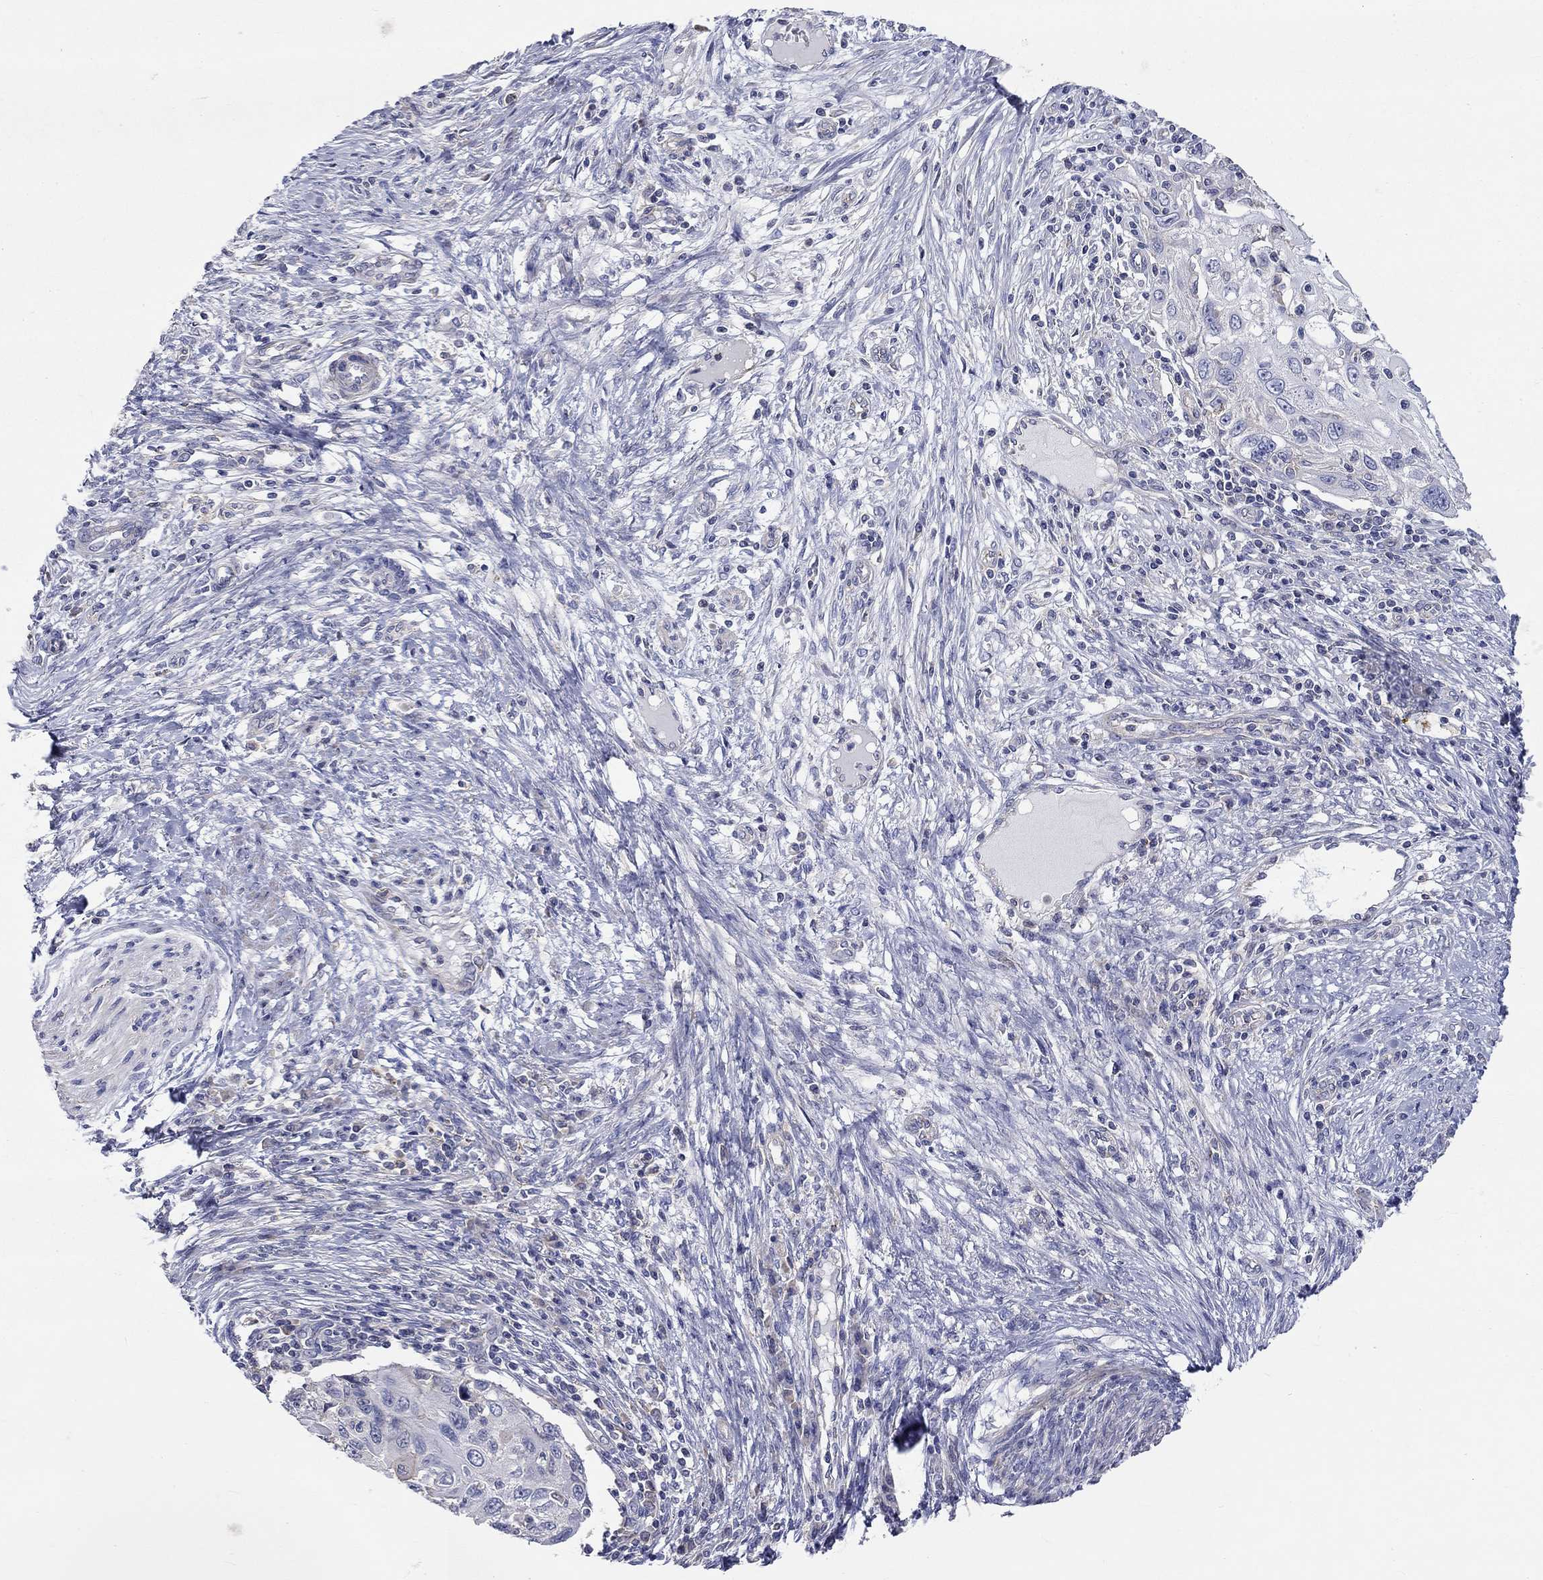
{"staining": {"intensity": "moderate", "quantity": "<25%", "location": "cytoplasmic/membranous"}, "tissue": "cervical cancer", "cell_type": "Tumor cells", "image_type": "cancer", "snomed": [{"axis": "morphology", "description": "Squamous cell carcinoma, NOS"}, {"axis": "topography", "description": "Cervix"}], "caption": "Cervical cancer (squamous cell carcinoma) stained with a protein marker displays moderate staining in tumor cells.", "gene": "PCDHGA10", "patient": {"sex": "female", "age": 70}}